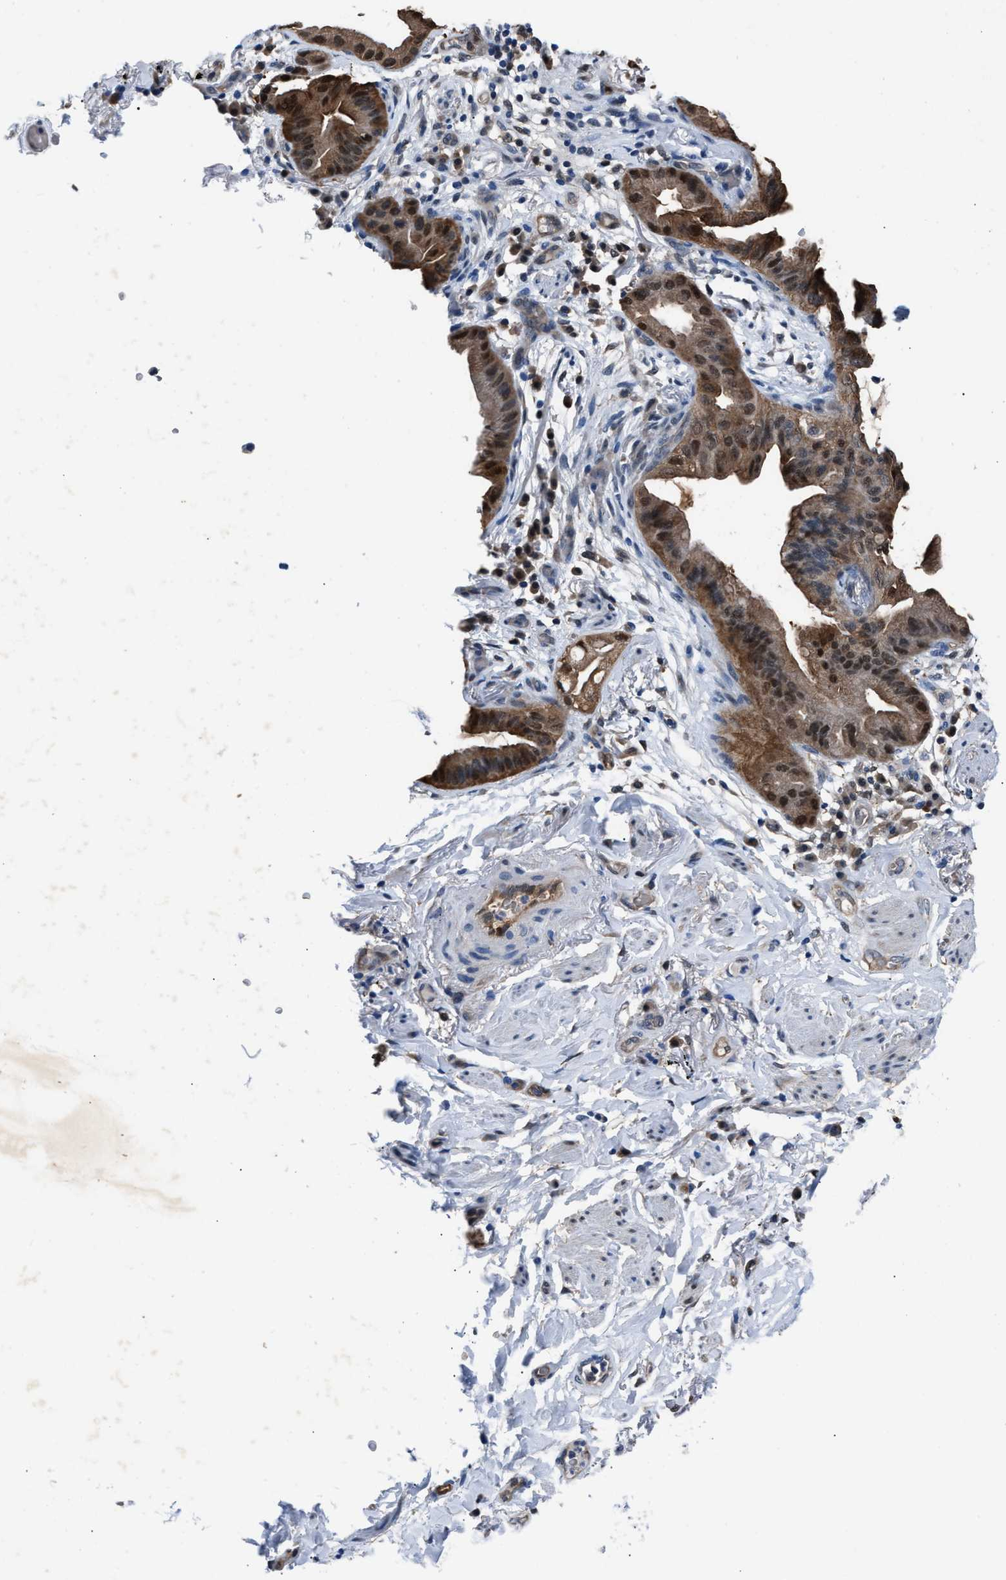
{"staining": {"intensity": "strong", "quantity": "<25%", "location": "cytoplasmic/membranous,nuclear"}, "tissue": "lung cancer", "cell_type": "Tumor cells", "image_type": "cancer", "snomed": [{"axis": "morphology", "description": "Normal tissue, NOS"}, {"axis": "morphology", "description": "Adenocarcinoma, NOS"}, {"axis": "topography", "description": "Bronchus"}, {"axis": "topography", "description": "Lung"}], "caption": "Lung adenocarcinoma stained for a protein reveals strong cytoplasmic/membranous and nuclear positivity in tumor cells.", "gene": "PPA1", "patient": {"sex": "female", "age": 70}}